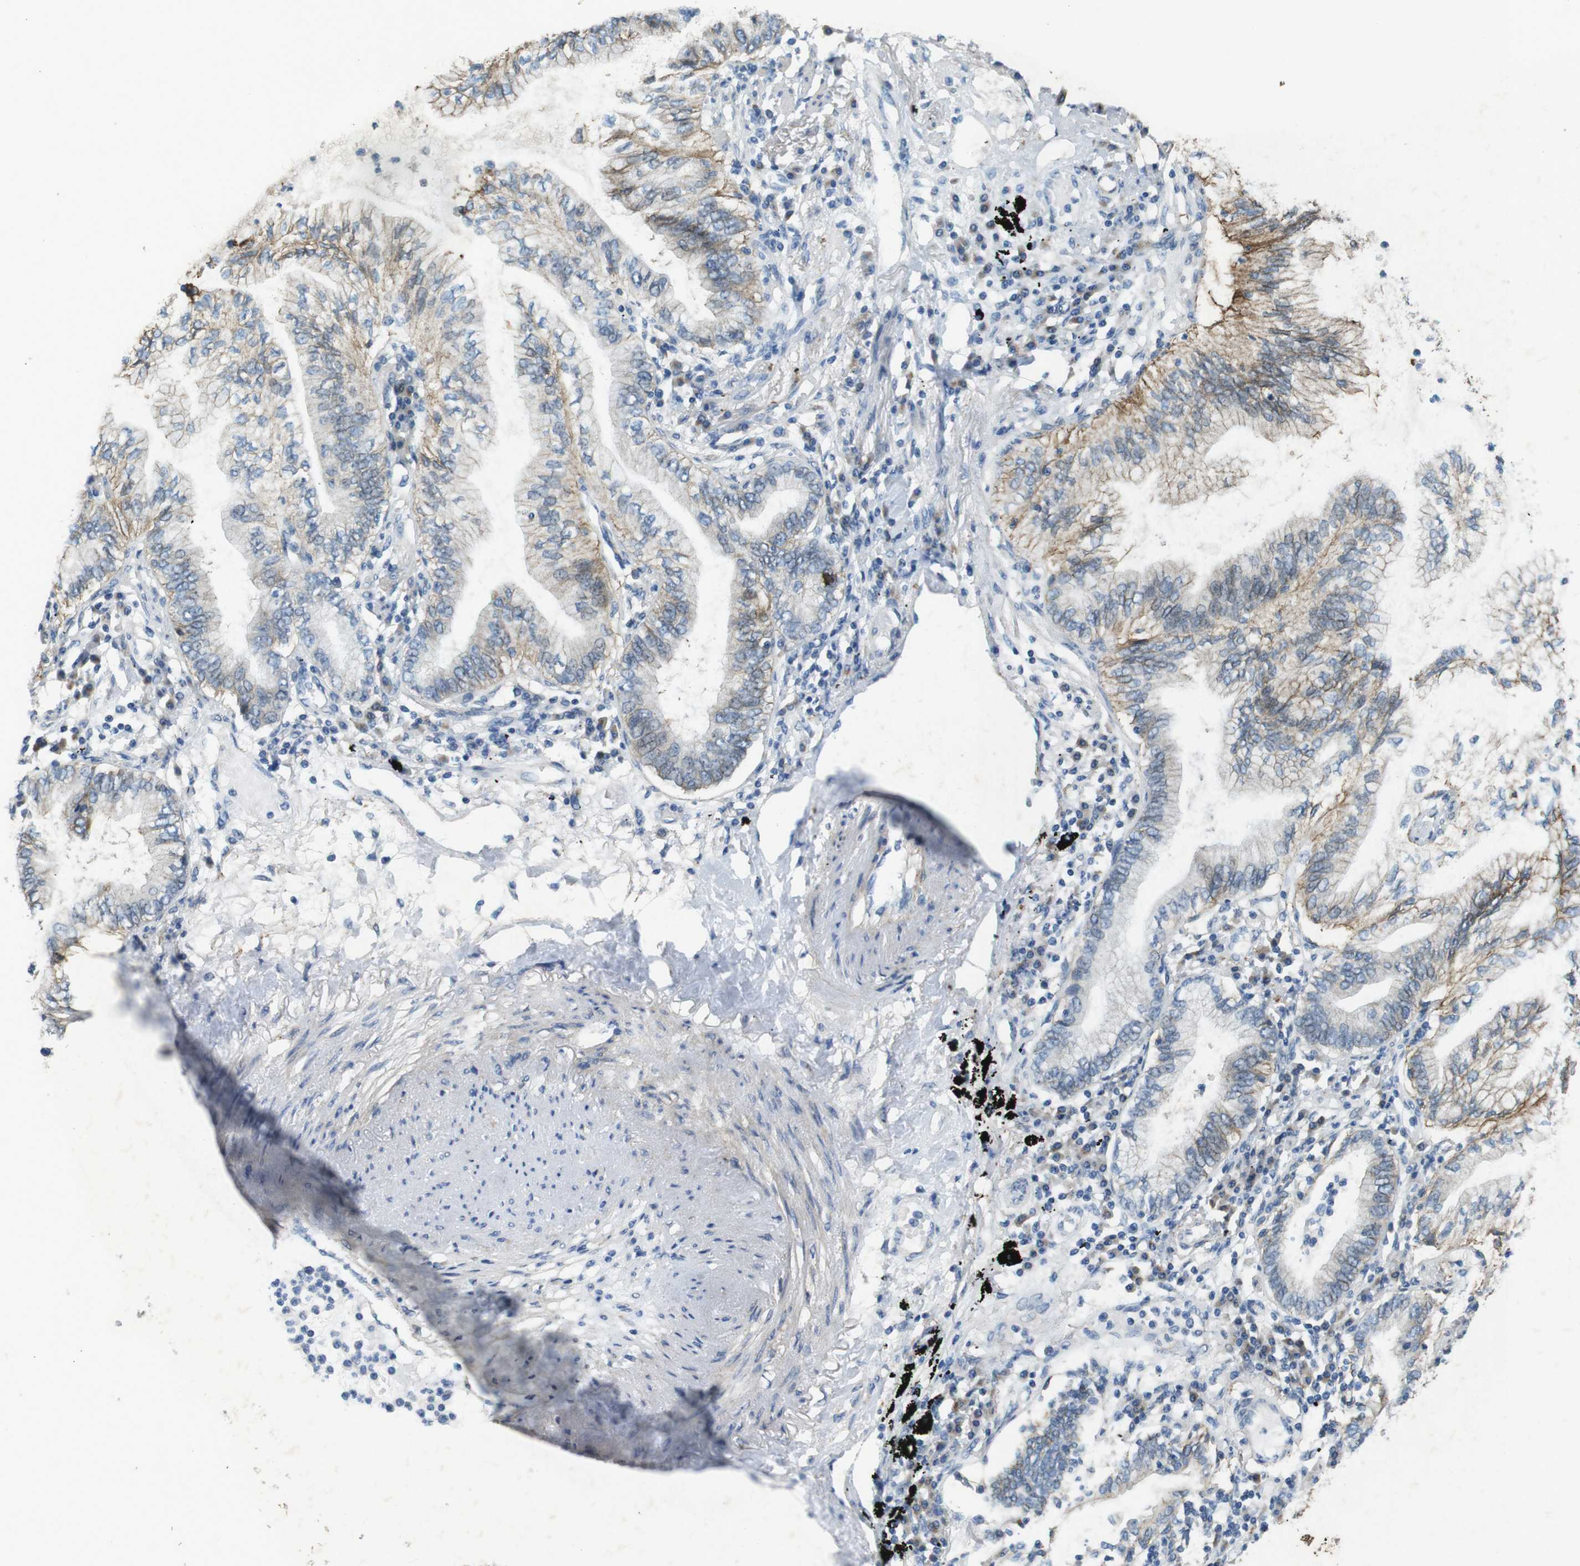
{"staining": {"intensity": "moderate", "quantity": "<25%", "location": "cytoplasmic/membranous"}, "tissue": "lung cancer", "cell_type": "Tumor cells", "image_type": "cancer", "snomed": [{"axis": "morphology", "description": "Normal tissue, NOS"}, {"axis": "morphology", "description": "Adenocarcinoma, NOS"}, {"axis": "topography", "description": "Bronchus"}, {"axis": "topography", "description": "Lung"}], "caption": "This micrograph displays adenocarcinoma (lung) stained with immunohistochemistry (IHC) to label a protein in brown. The cytoplasmic/membranous of tumor cells show moderate positivity for the protein. Nuclei are counter-stained blue.", "gene": "CLDN7", "patient": {"sex": "female", "age": 70}}